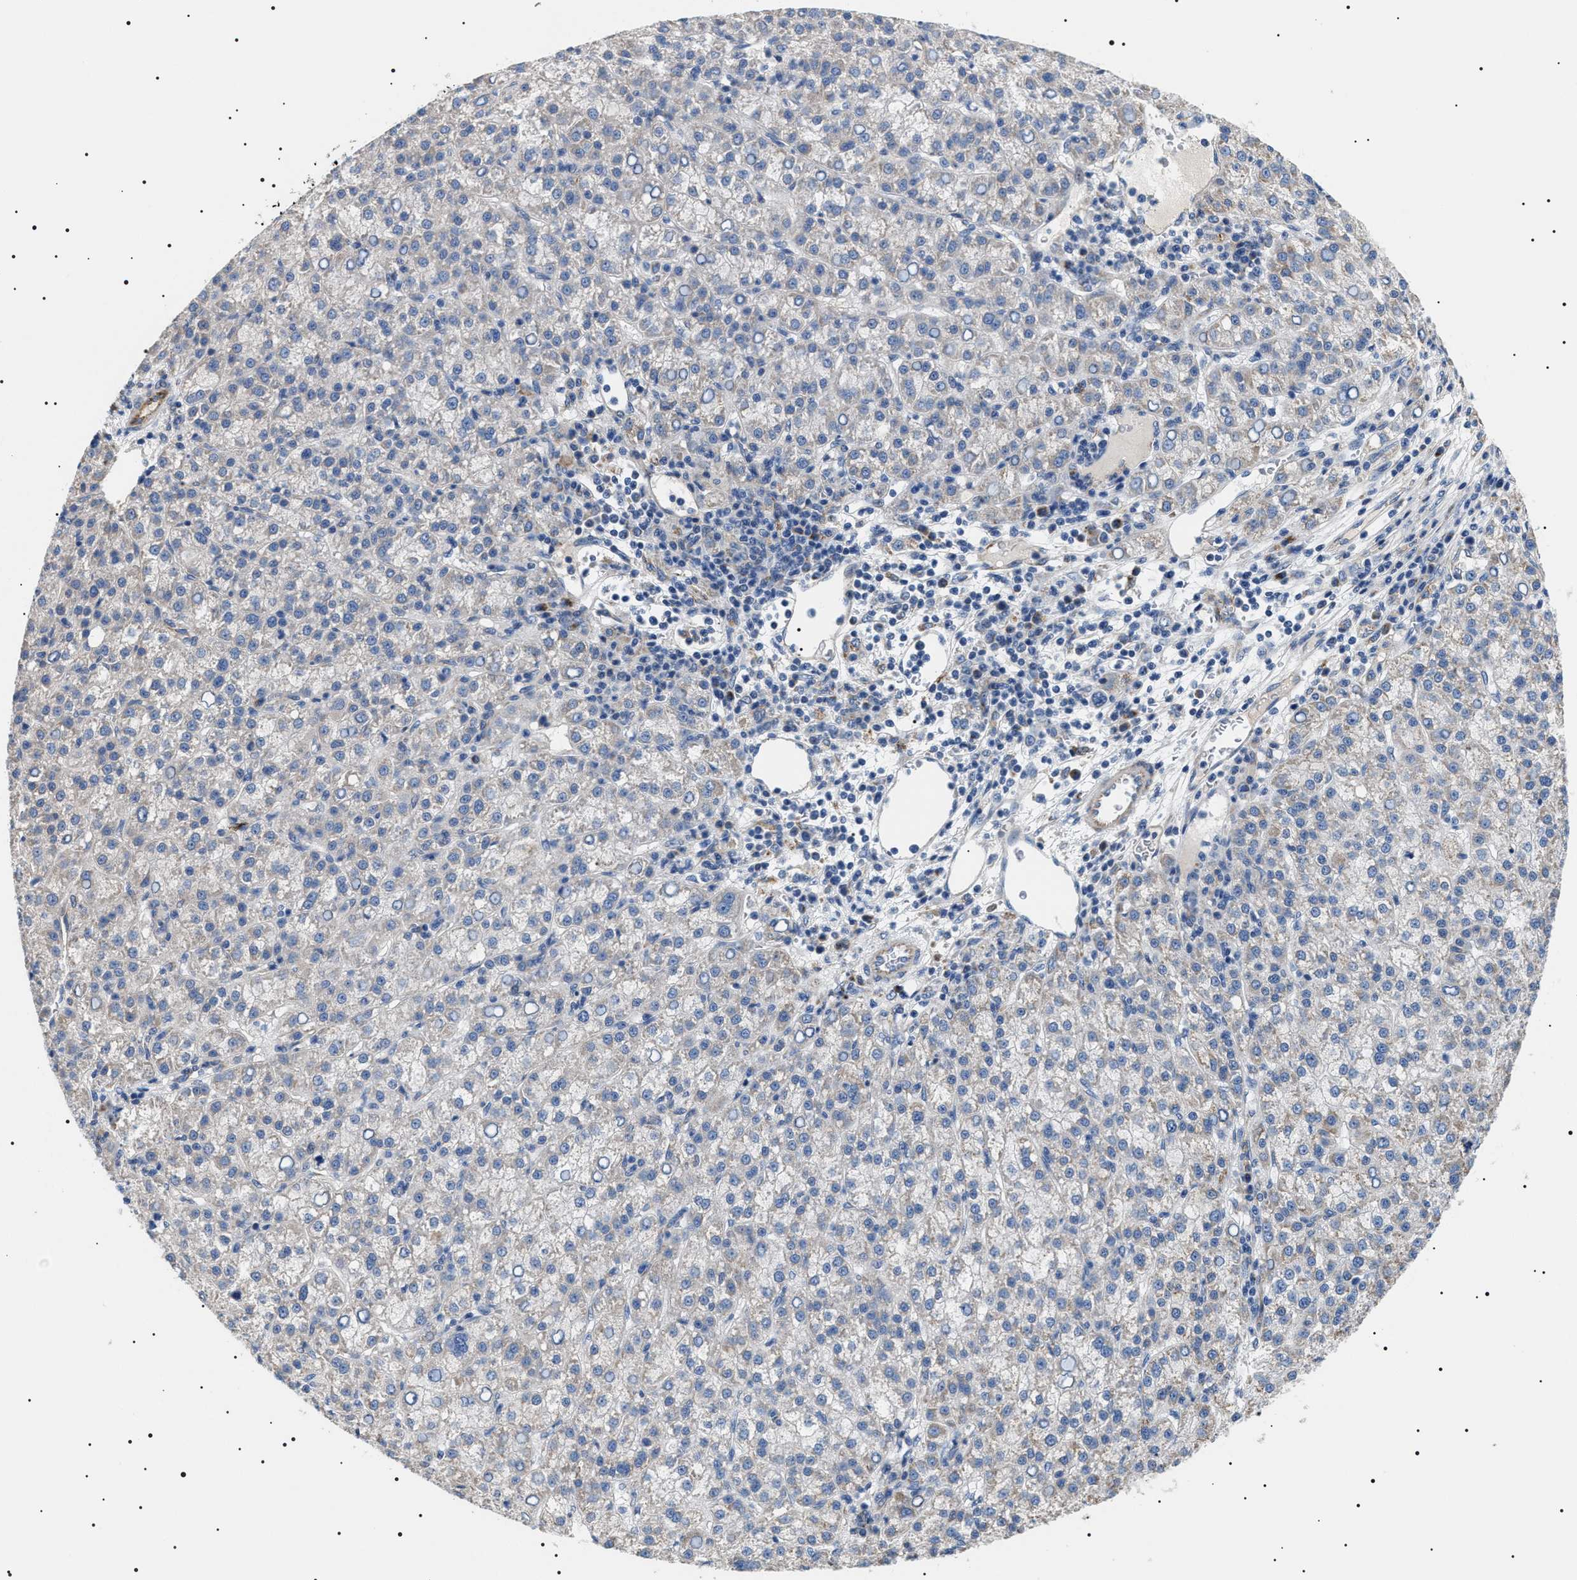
{"staining": {"intensity": "weak", "quantity": "25%-75%", "location": "cytoplasmic/membranous"}, "tissue": "liver cancer", "cell_type": "Tumor cells", "image_type": "cancer", "snomed": [{"axis": "morphology", "description": "Carcinoma, Hepatocellular, NOS"}, {"axis": "topography", "description": "Liver"}], "caption": "IHC (DAB (3,3'-diaminobenzidine)) staining of liver cancer demonstrates weak cytoplasmic/membranous protein positivity in approximately 25%-75% of tumor cells.", "gene": "TMEM222", "patient": {"sex": "female", "age": 58}}